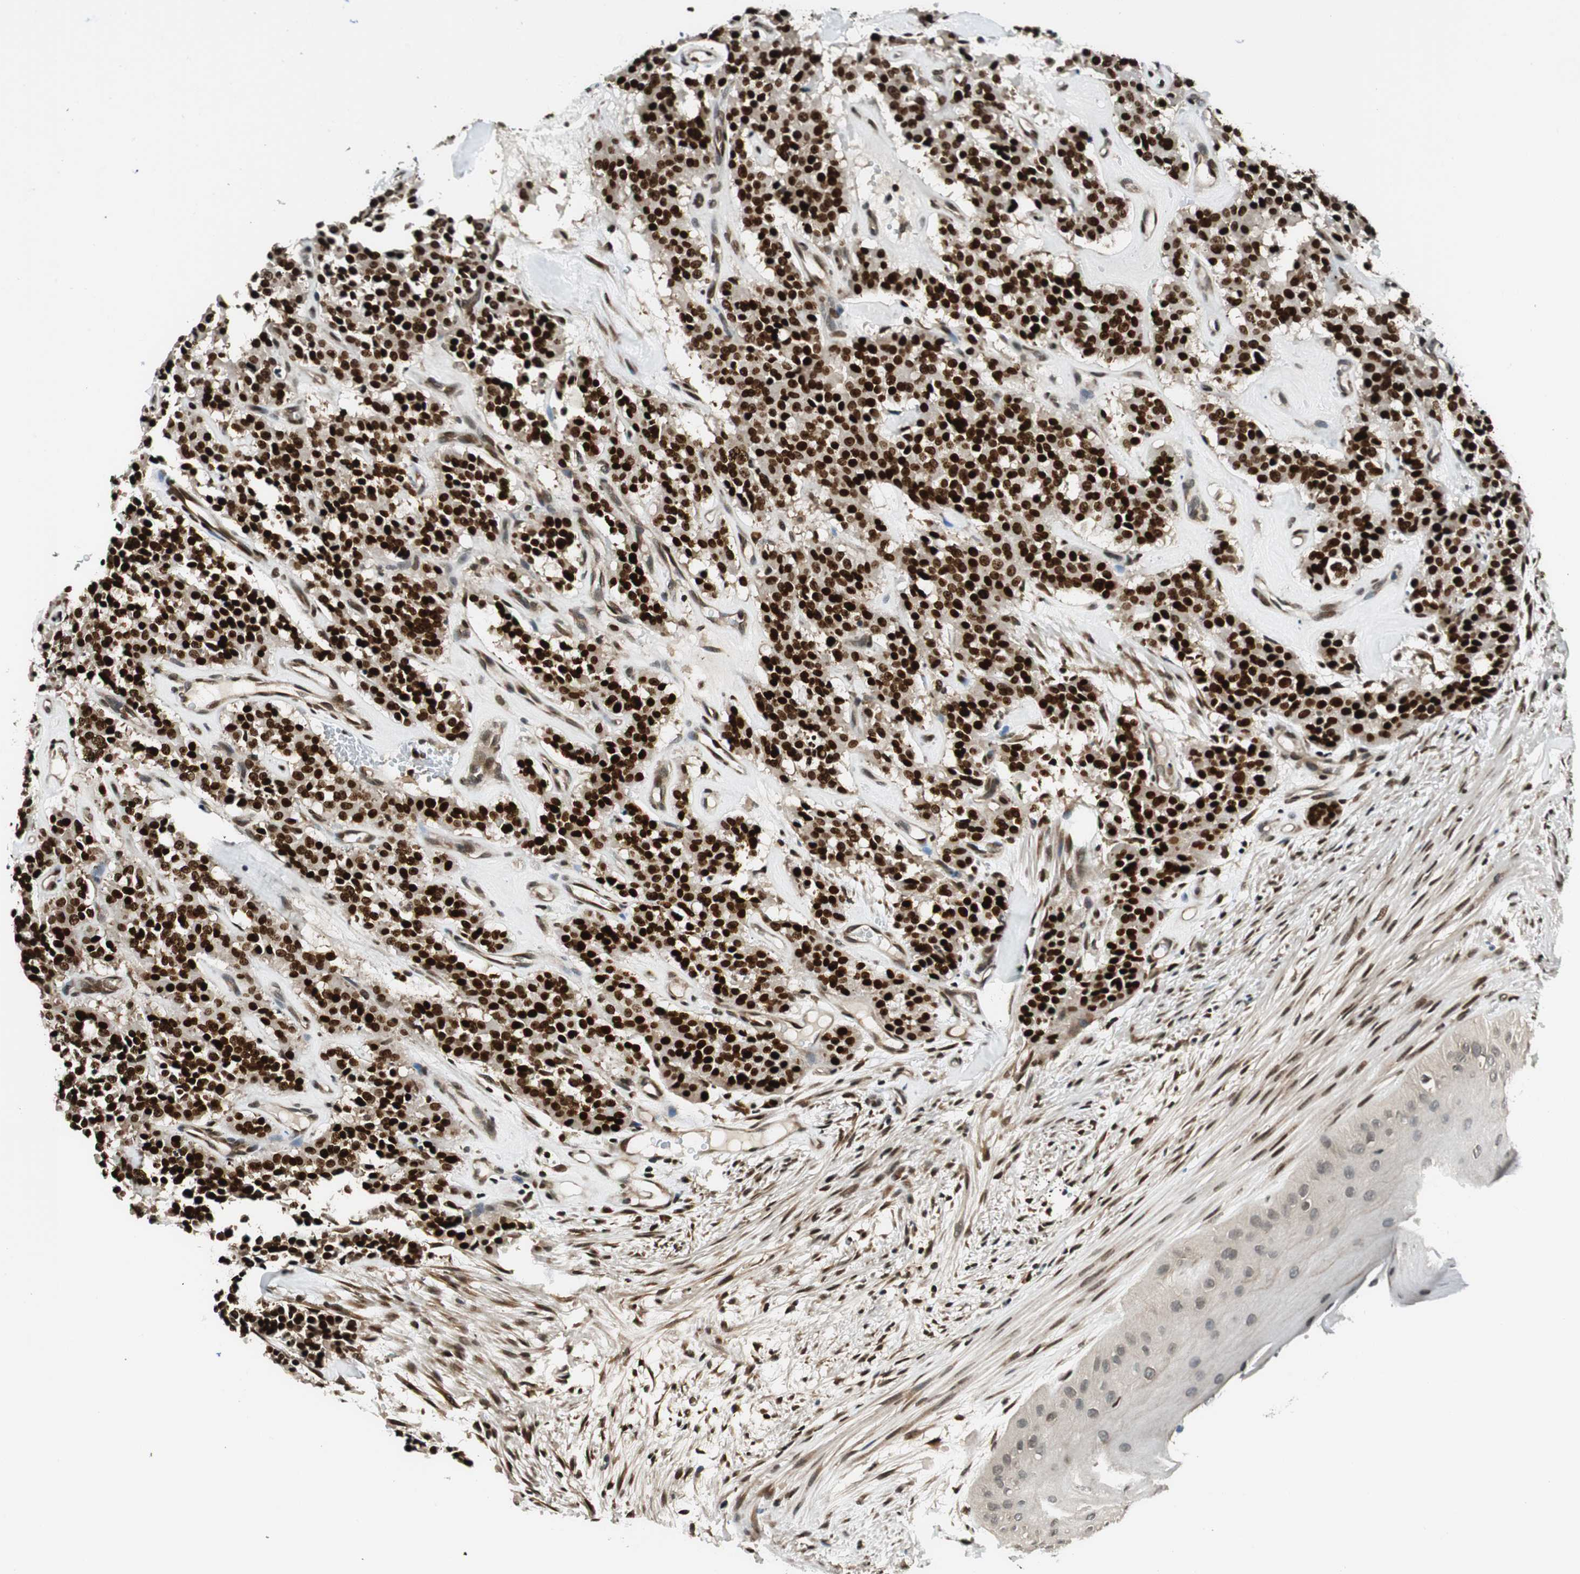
{"staining": {"intensity": "strong", "quantity": ">75%", "location": "nuclear"}, "tissue": "carcinoid", "cell_type": "Tumor cells", "image_type": "cancer", "snomed": [{"axis": "morphology", "description": "Carcinoid, malignant, NOS"}, {"axis": "topography", "description": "Lung"}], "caption": "This is a micrograph of IHC staining of malignant carcinoid, which shows strong expression in the nuclear of tumor cells.", "gene": "RING1", "patient": {"sex": "male", "age": 30}}